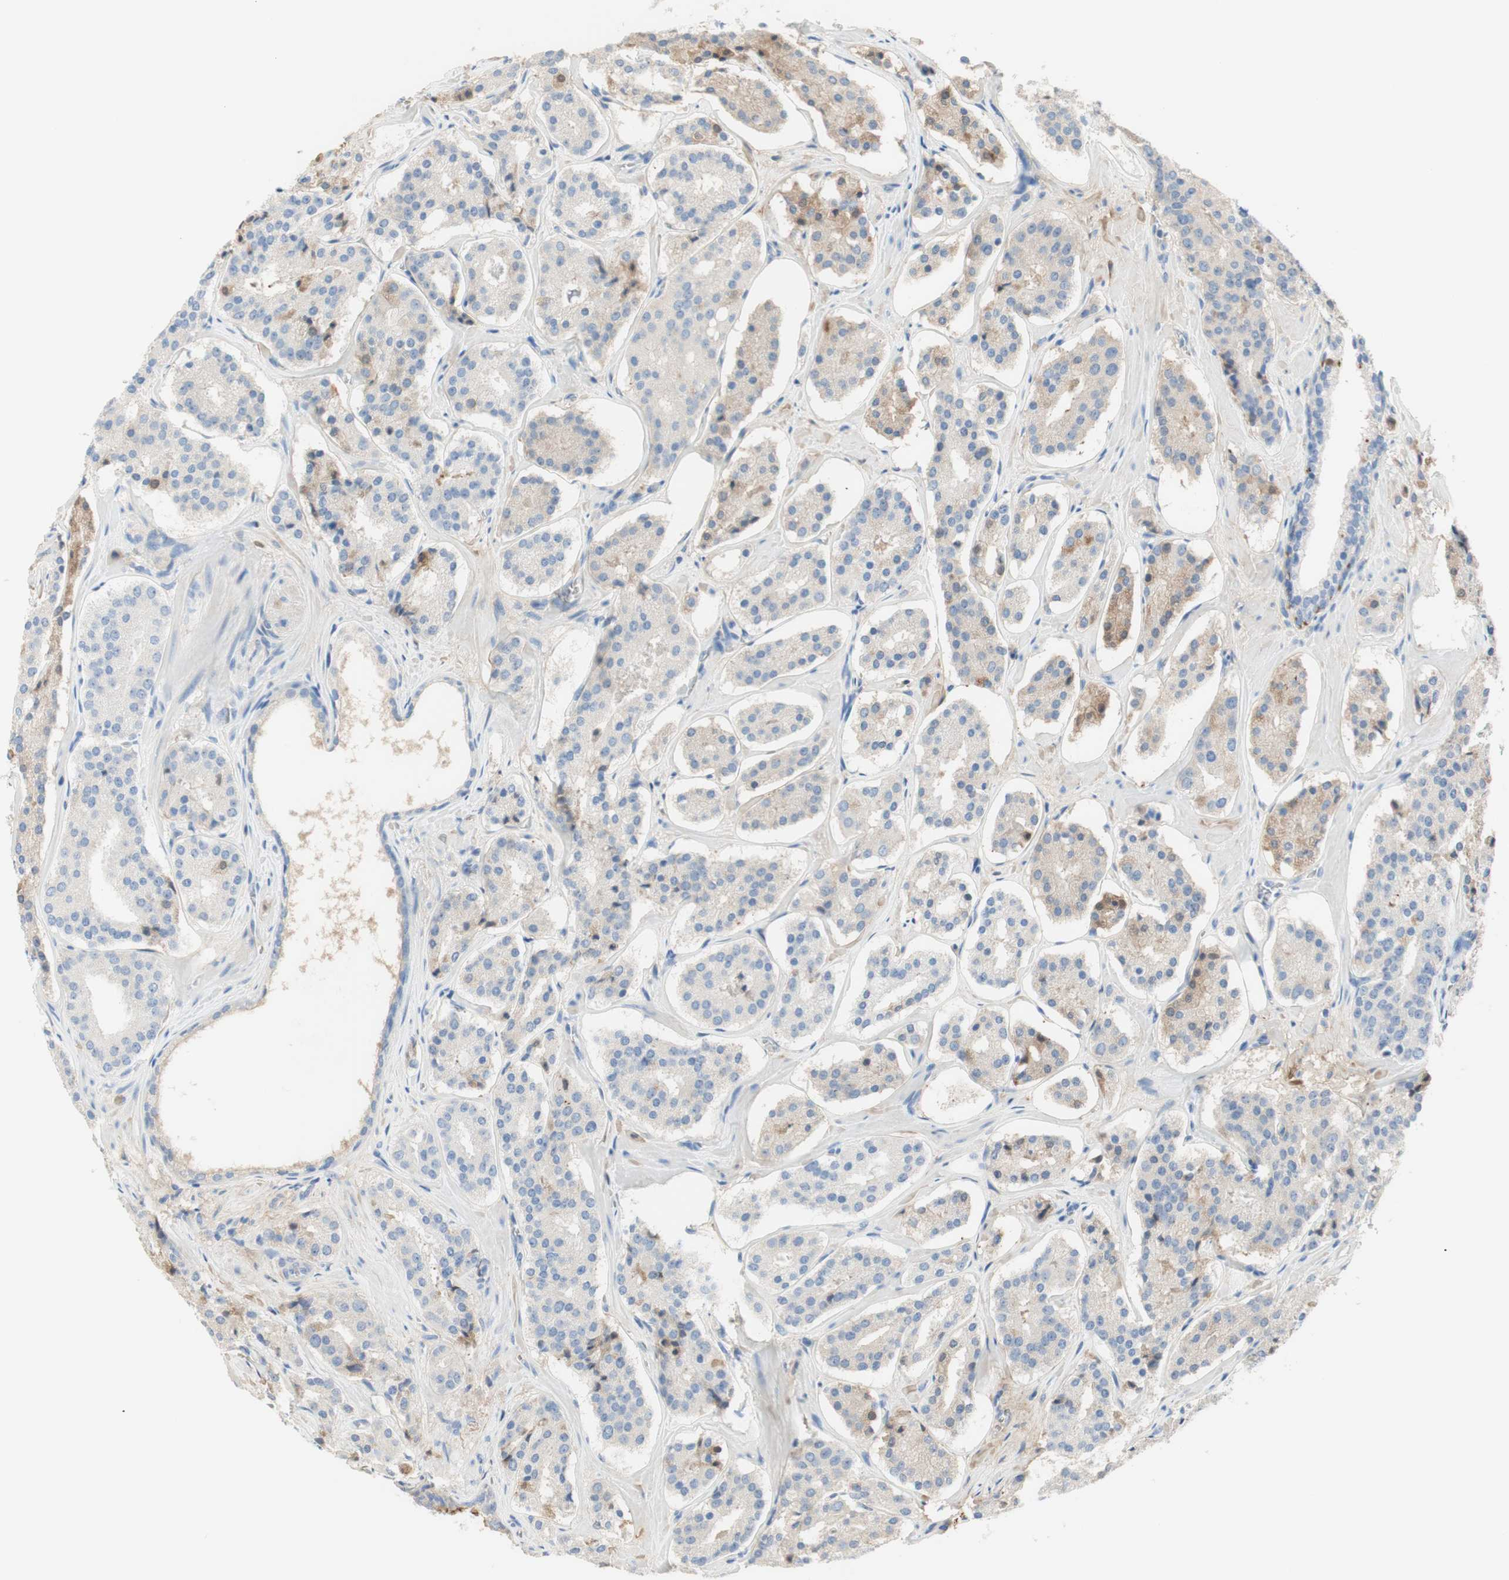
{"staining": {"intensity": "weak", "quantity": "<25%", "location": "cytoplasmic/membranous"}, "tissue": "prostate cancer", "cell_type": "Tumor cells", "image_type": "cancer", "snomed": [{"axis": "morphology", "description": "Adenocarcinoma, High grade"}, {"axis": "topography", "description": "Prostate"}], "caption": "The image exhibits no staining of tumor cells in prostate cancer. (Stains: DAB IHC with hematoxylin counter stain, Microscopy: brightfield microscopy at high magnification).", "gene": "KNG1", "patient": {"sex": "male", "age": 60}}